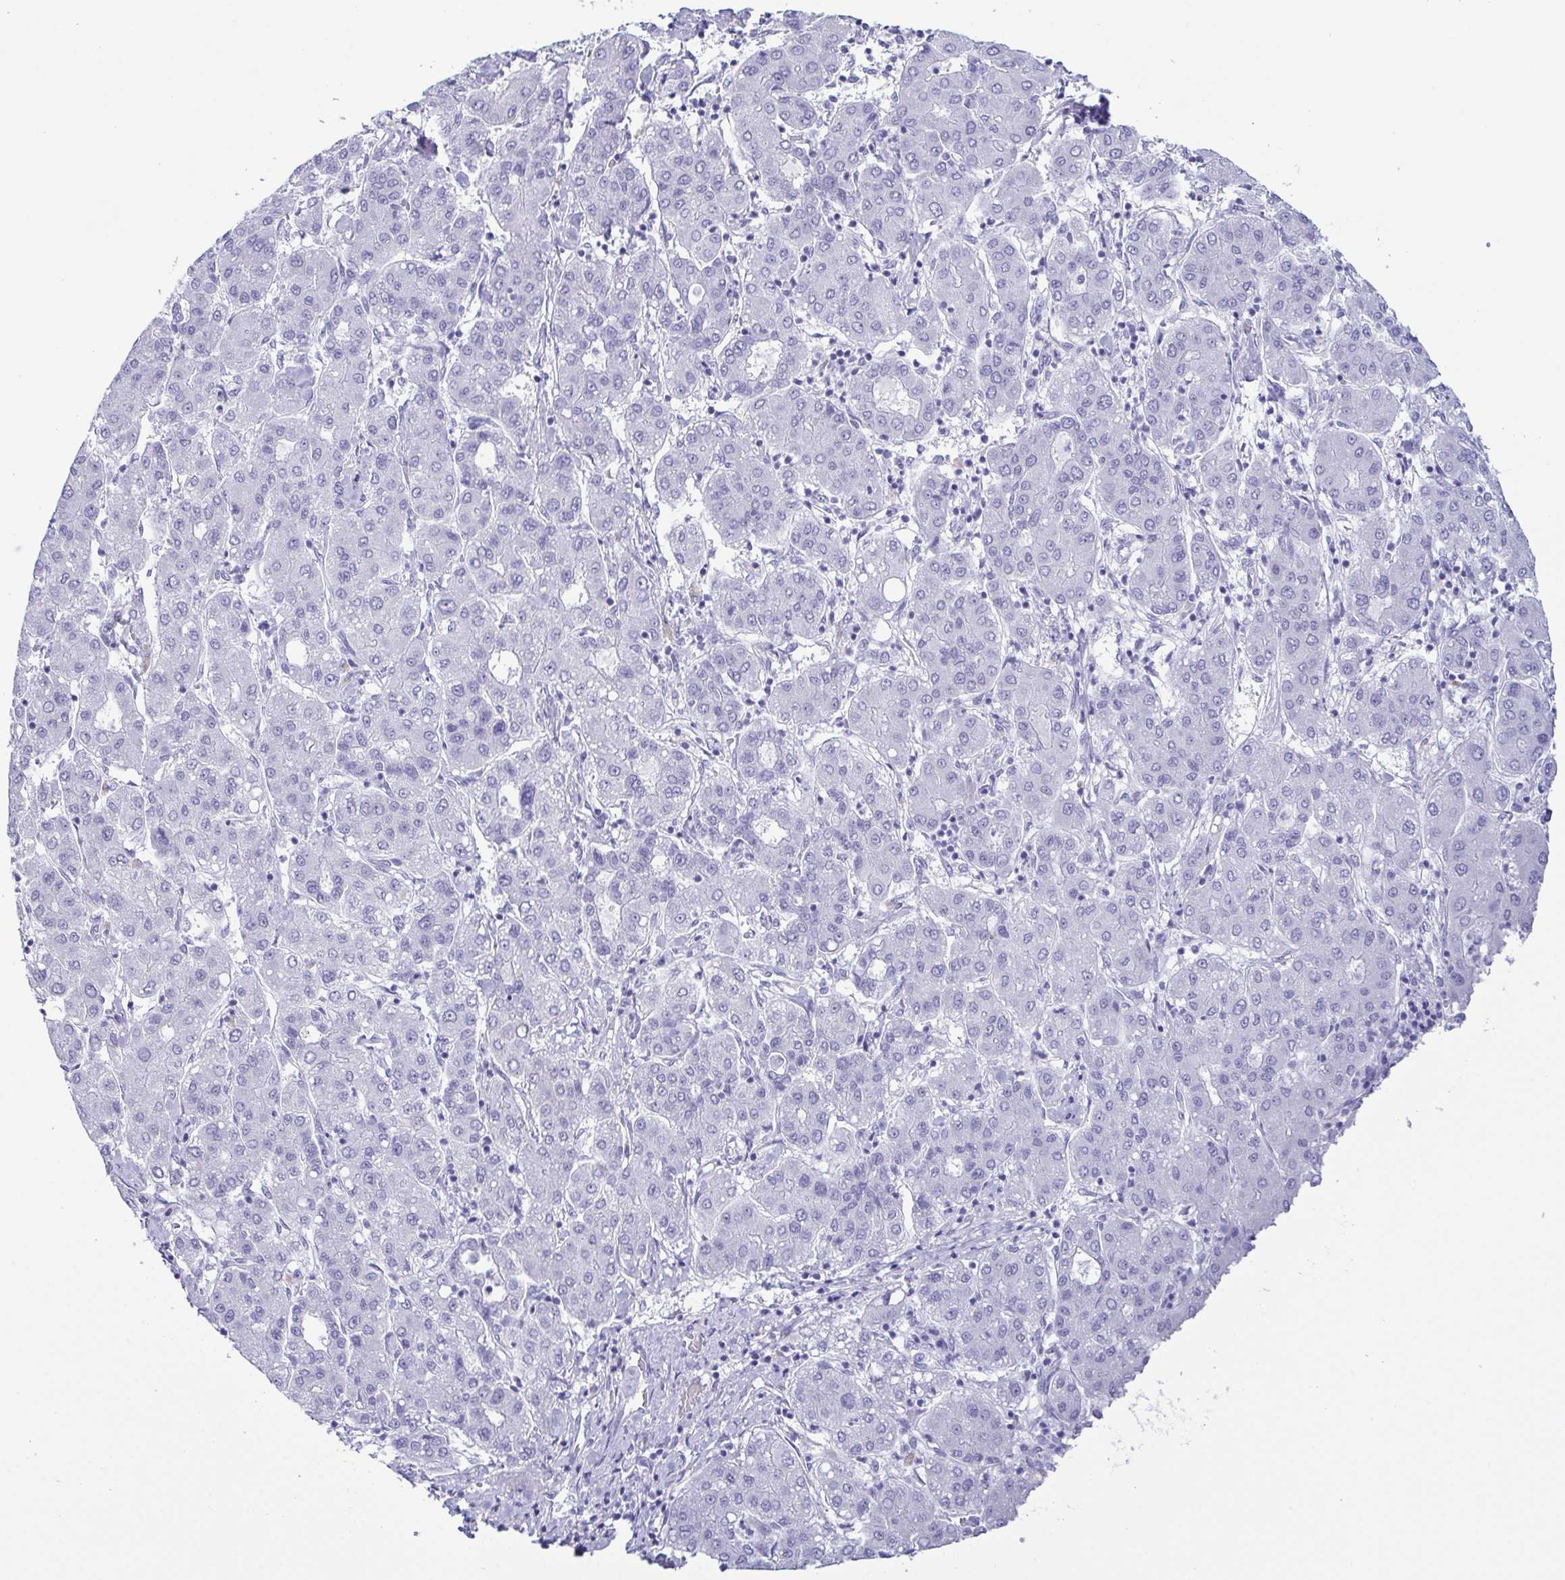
{"staining": {"intensity": "negative", "quantity": "none", "location": "none"}, "tissue": "liver cancer", "cell_type": "Tumor cells", "image_type": "cancer", "snomed": [{"axis": "morphology", "description": "Carcinoma, Hepatocellular, NOS"}, {"axis": "topography", "description": "Liver"}], "caption": "Immunohistochemical staining of liver cancer displays no significant staining in tumor cells. The staining was performed using DAB to visualize the protein expression in brown, while the nuclei were stained in blue with hematoxylin (Magnification: 20x).", "gene": "SUGP2", "patient": {"sex": "male", "age": 65}}